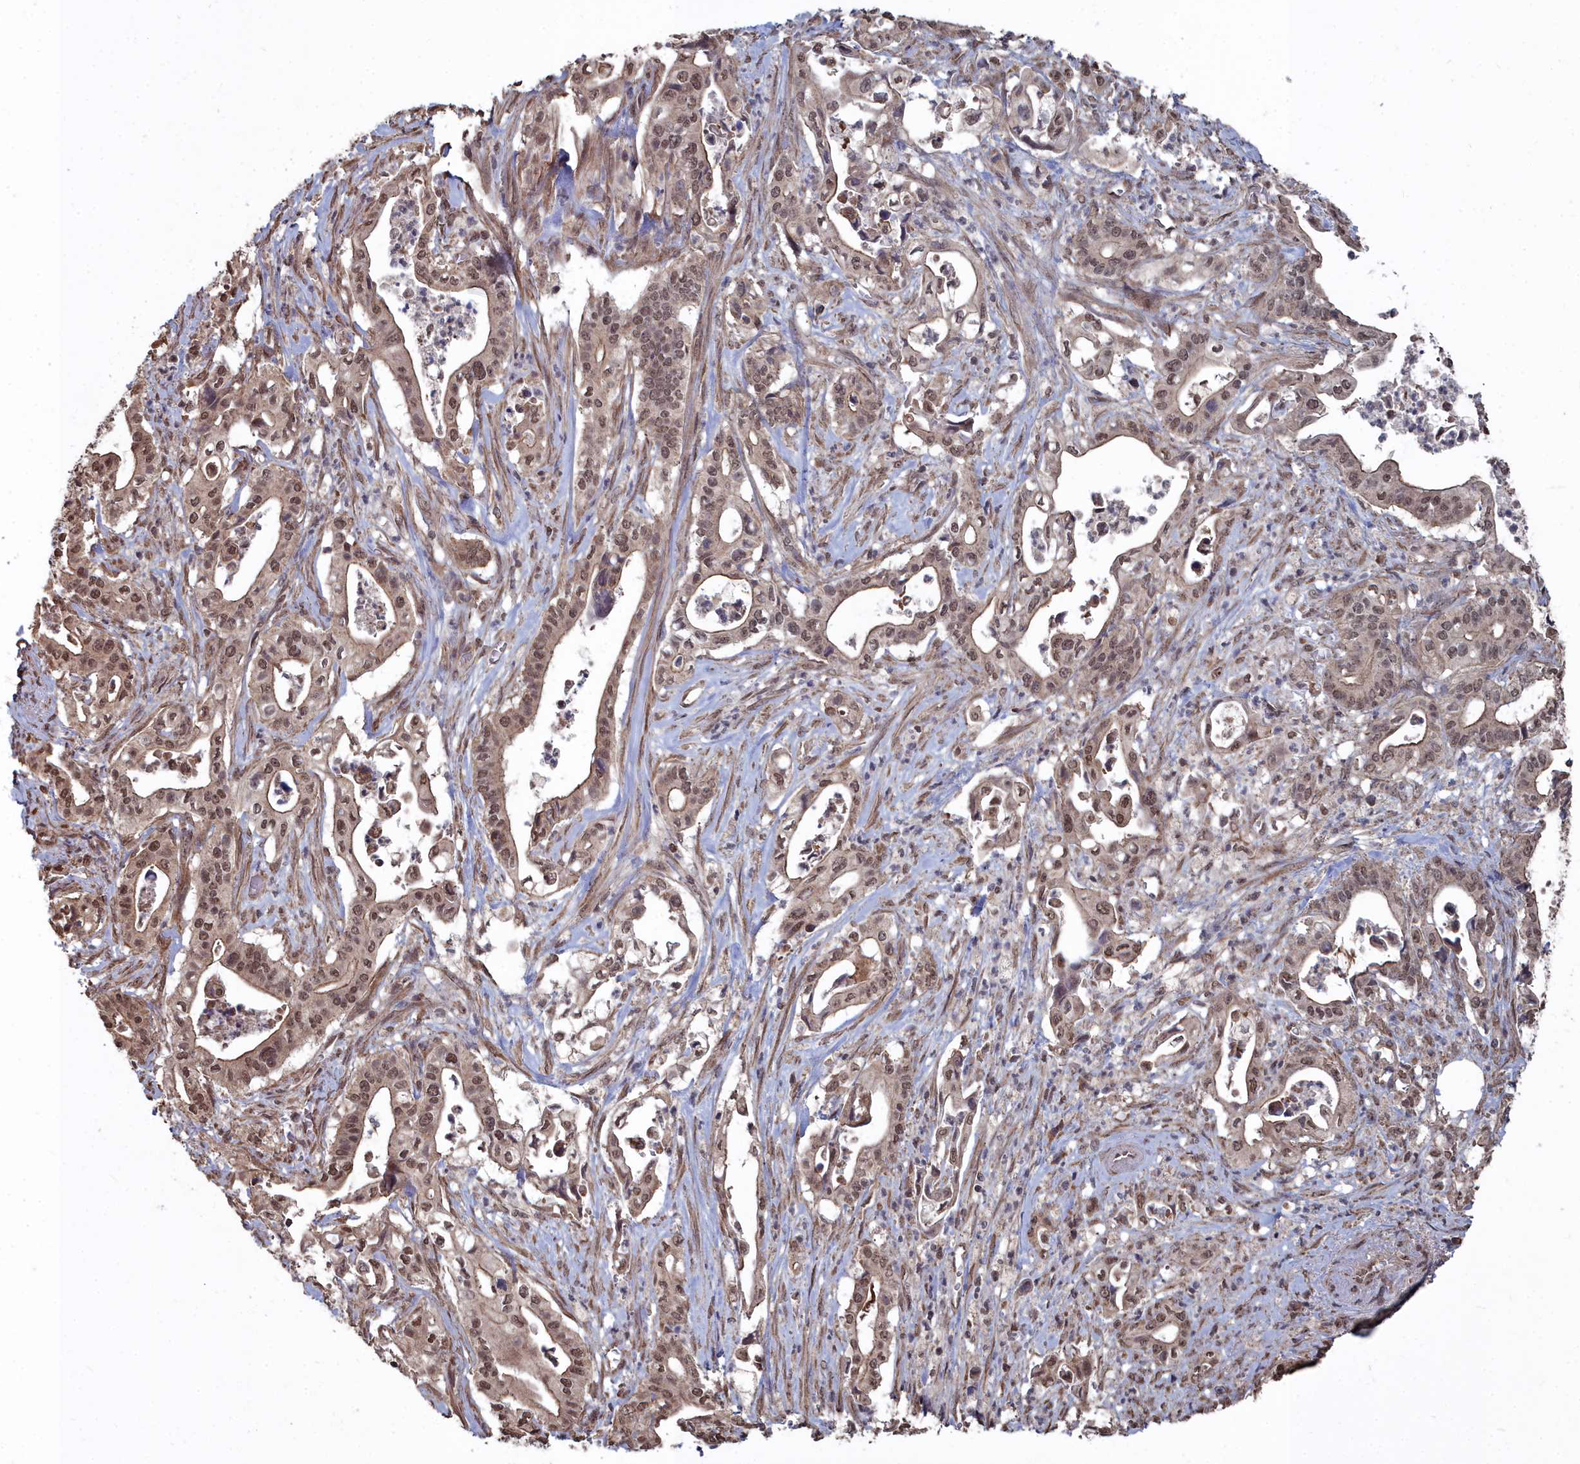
{"staining": {"intensity": "moderate", "quantity": ">75%", "location": "cytoplasmic/membranous,nuclear"}, "tissue": "pancreatic cancer", "cell_type": "Tumor cells", "image_type": "cancer", "snomed": [{"axis": "morphology", "description": "Adenocarcinoma, NOS"}, {"axis": "topography", "description": "Pancreas"}], "caption": "Tumor cells show moderate cytoplasmic/membranous and nuclear expression in about >75% of cells in pancreatic cancer (adenocarcinoma).", "gene": "CCNP", "patient": {"sex": "female", "age": 77}}